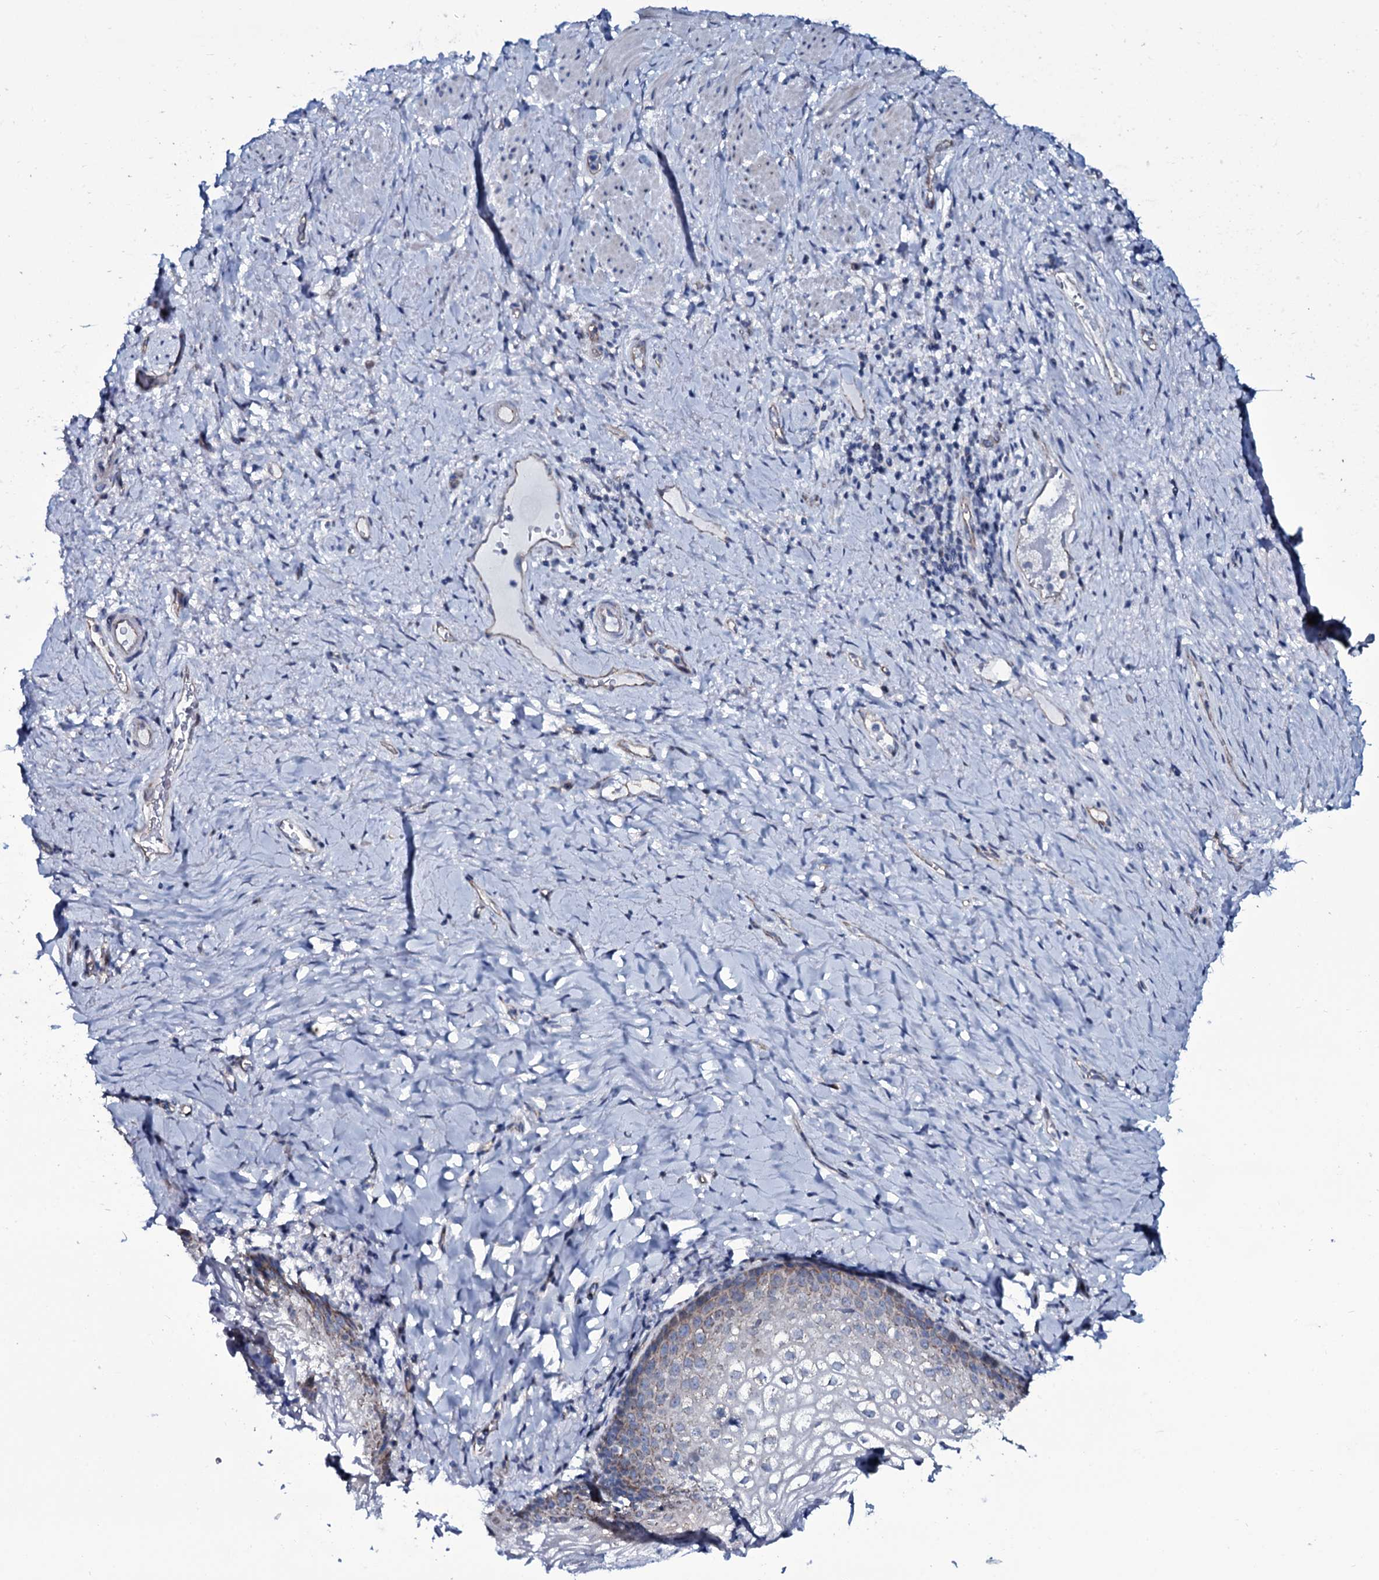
{"staining": {"intensity": "moderate", "quantity": "25%-75%", "location": "cytoplasmic/membranous"}, "tissue": "vagina", "cell_type": "Squamous epithelial cells", "image_type": "normal", "snomed": [{"axis": "morphology", "description": "Normal tissue, NOS"}, {"axis": "topography", "description": "Vagina"}], "caption": "Immunohistochemistry (DAB (3,3'-diaminobenzidine)) staining of normal vagina shows moderate cytoplasmic/membranous protein staining in approximately 25%-75% of squamous epithelial cells.", "gene": "WIPF3", "patient": {"sex": "female", "age": 60}}